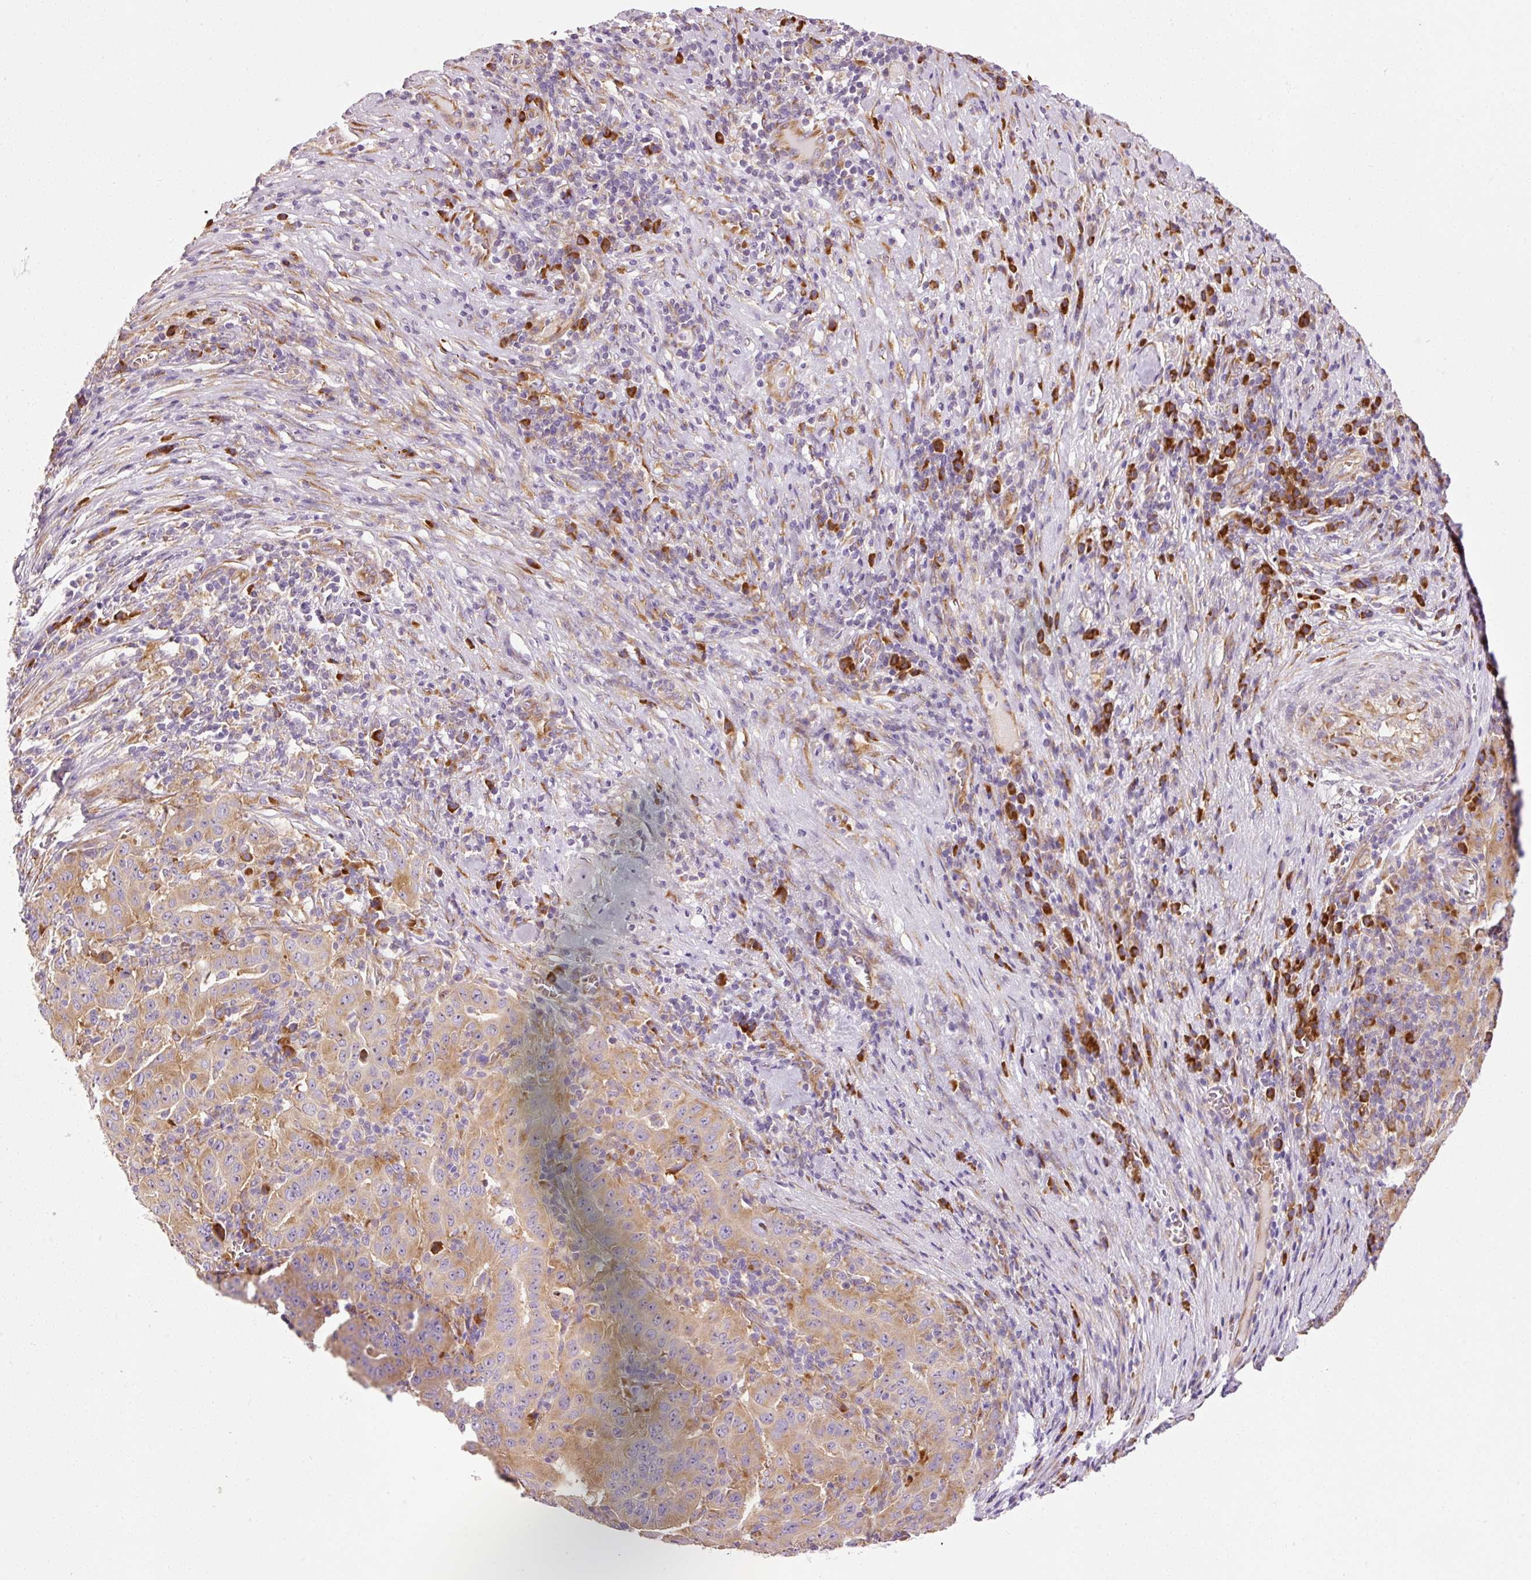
{"staining": {"intensity": "moderate", "quantity": ">75%", "location": "cytoplasmic/membranous"}, "tissue": "pancreatic cancer", "cell_type": "Tumor cells", "image_type": "cancer", "snomed": [{"axis": "morphology", "description": "Adenocarcinoma, NOS"}, {"axis": "topography", "description": "Pancreas"}], "caption": "This photomicrograph exhibits immunohistochemistry (IHC) staining of pancreatic cancer (adenocarcinoma), with medium moderate cytoplasmic/membranous positivity in approximately >75% of tumor cells.", "gene": "RPL10A", "patient": {"sex": "male", "age": 63}}